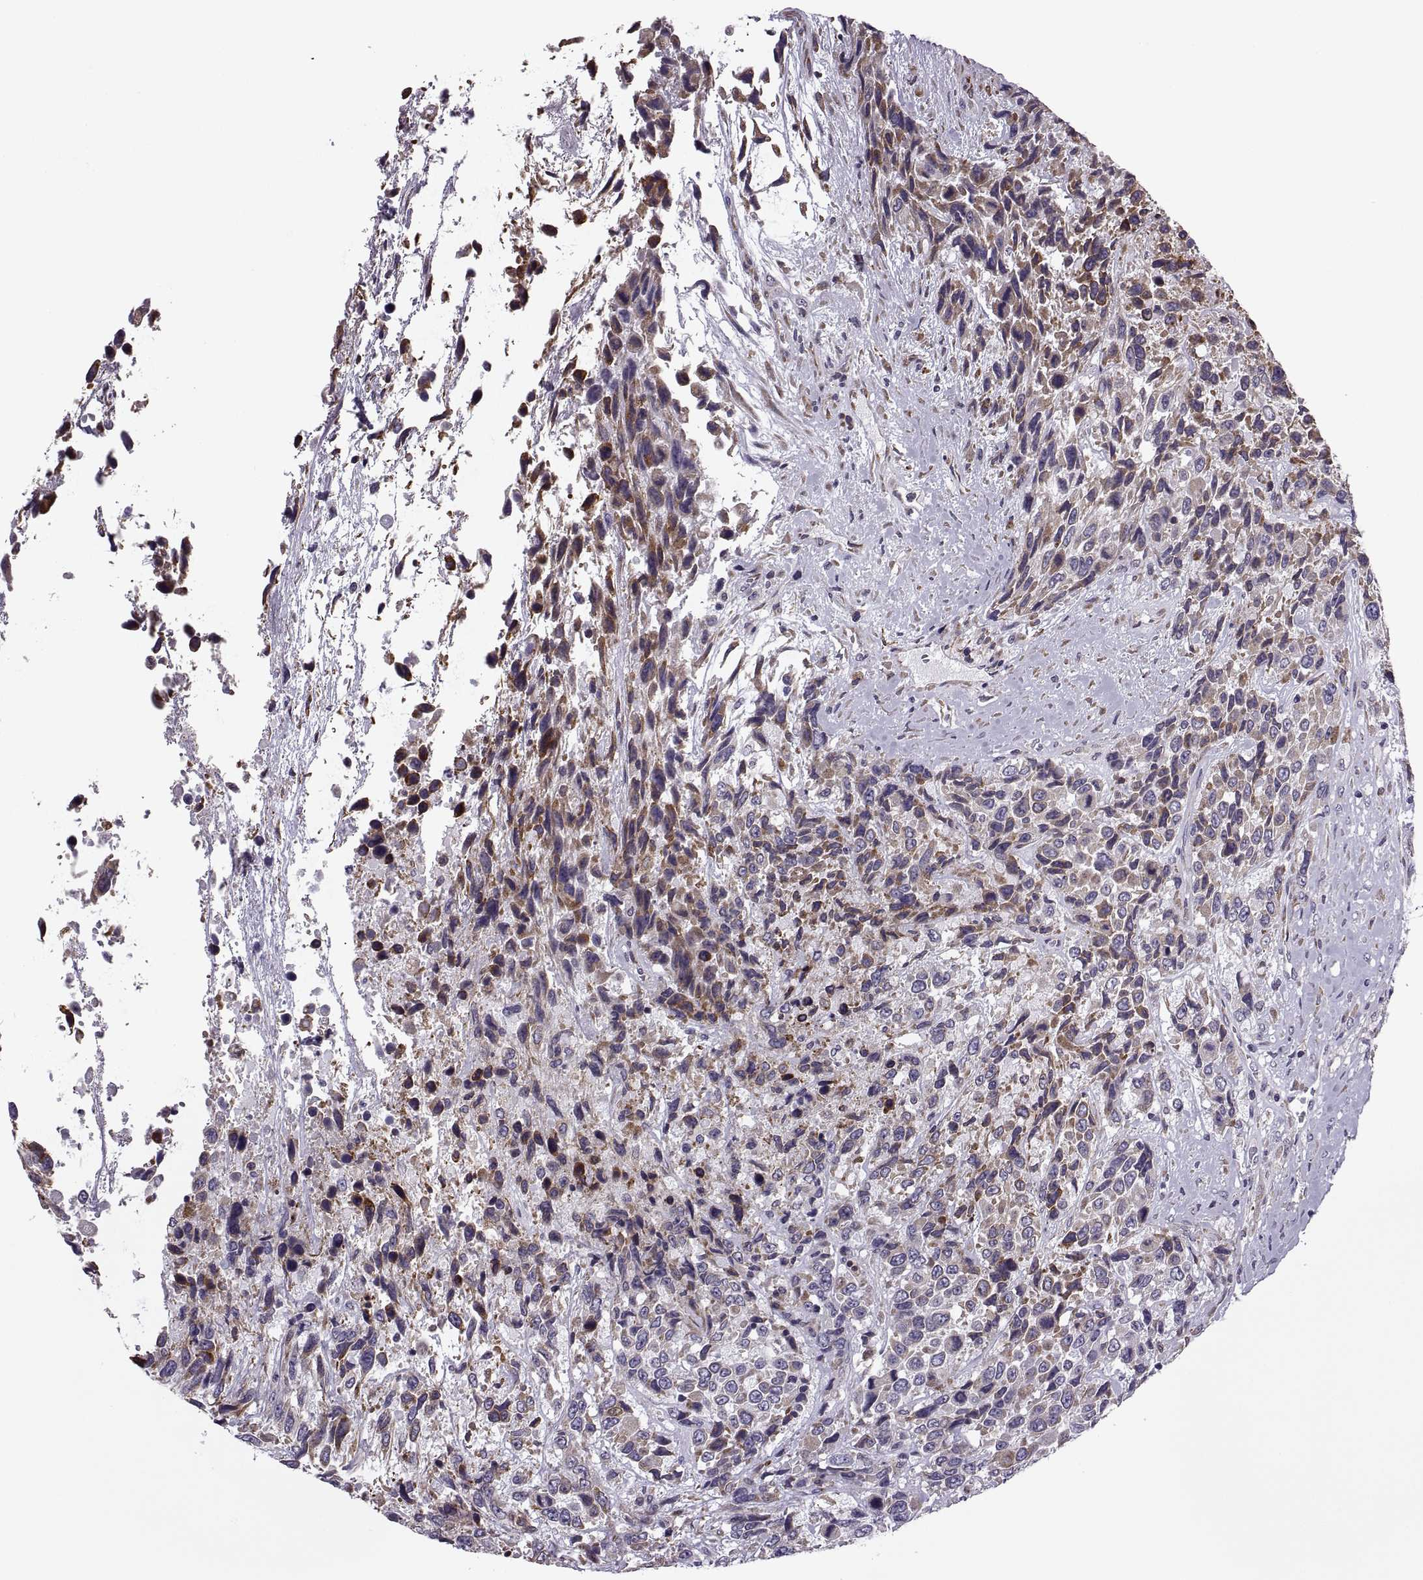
{"staining": {"intensity": "moderate", "quantity": ">75%", "location": "cytoplasmic/membranous"}, "tissue": "urothelial cancer", "cell_type": "Tumor cells", "image_type": "cancer", "snomed": [{"axis": "morphology", "description": "Urothelial carcinoma, High grade"}, {"axis": "topography", "description": "Urinary bladder"}], "caption": "An image showing moderate cytoplasmic/membranous expression in about >75% of tumor cells in high-grade urothelial carcinoma, as visualized by brown immunohistochemical staining.", "gene": "LETM2", "patient": {"sex": "female", "age": 70}}